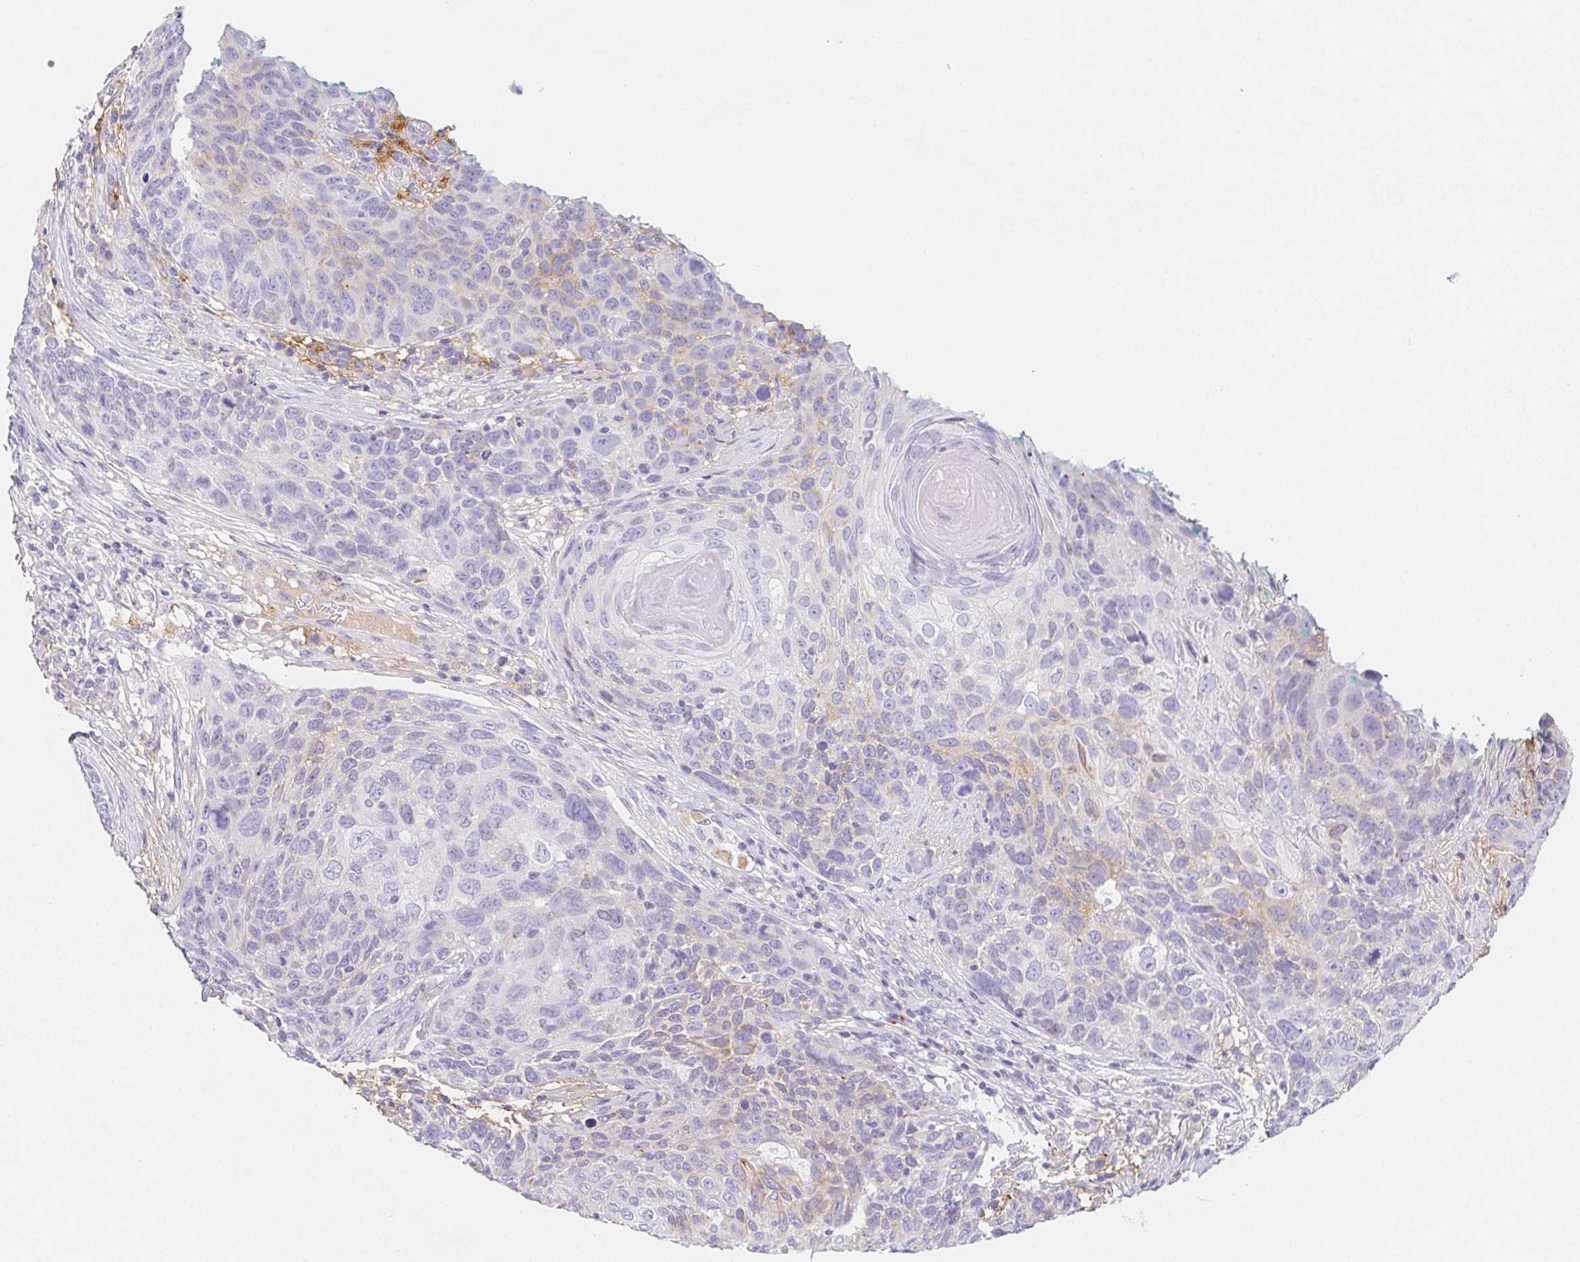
{"staining": {"intensity": "weak", "quantity": "<25%", "location": "cytoplasmic/membranous"}, "tissue": "skin cancer", "cell_type": "Tumor cells", "image_type": "cancer", "snomed": [{"axis": "morphology", "description": "Squamous cell carcinoma, NOS"}, {"axis": "topography", "description": "Skin"}], "caption": "A photomicrograph of skin squamous cell carcinoma stained for a protein shows no brown staining in tumor cells.", "gene": "ITIH2", "patient": {"sex": "male", "age": 92}}